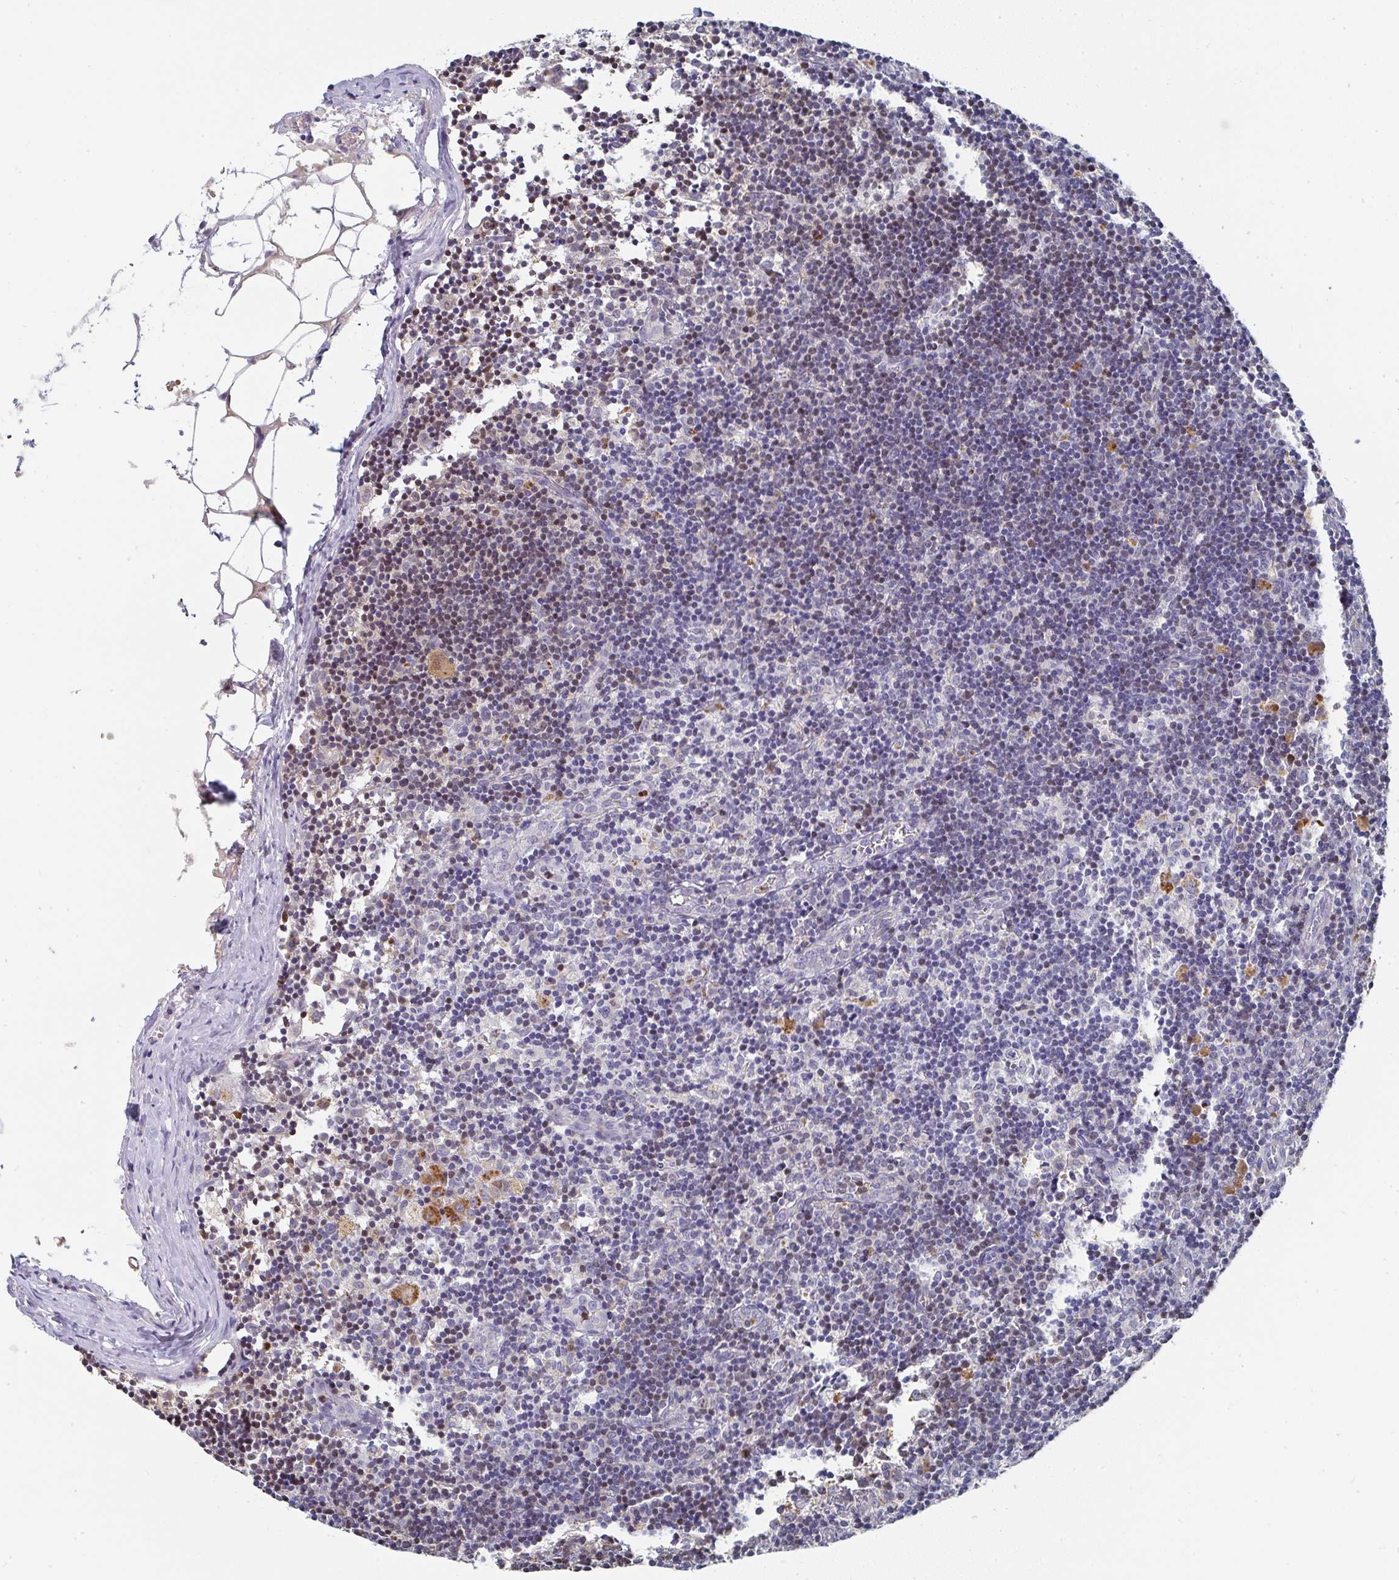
{"staining": {"intensity": "negative", "quantity": "none", "location": "none"}, "tissue": "lymph node", "cell_type": "Germinal center cells", "image_type": "normal", "snomed": [{"axis": "morphology", "description": "Normal tissue, NOS"}, {"axis": "topography", "description": "Lymph node"}], "caption": "Immunohistochemistry micrograph of normal lymph node: human lymph node stained with DAB shows no significant protein positivity in germinal center cells.", "gene": "NCF1", "patient": {"sex": "female", "age": 45}}